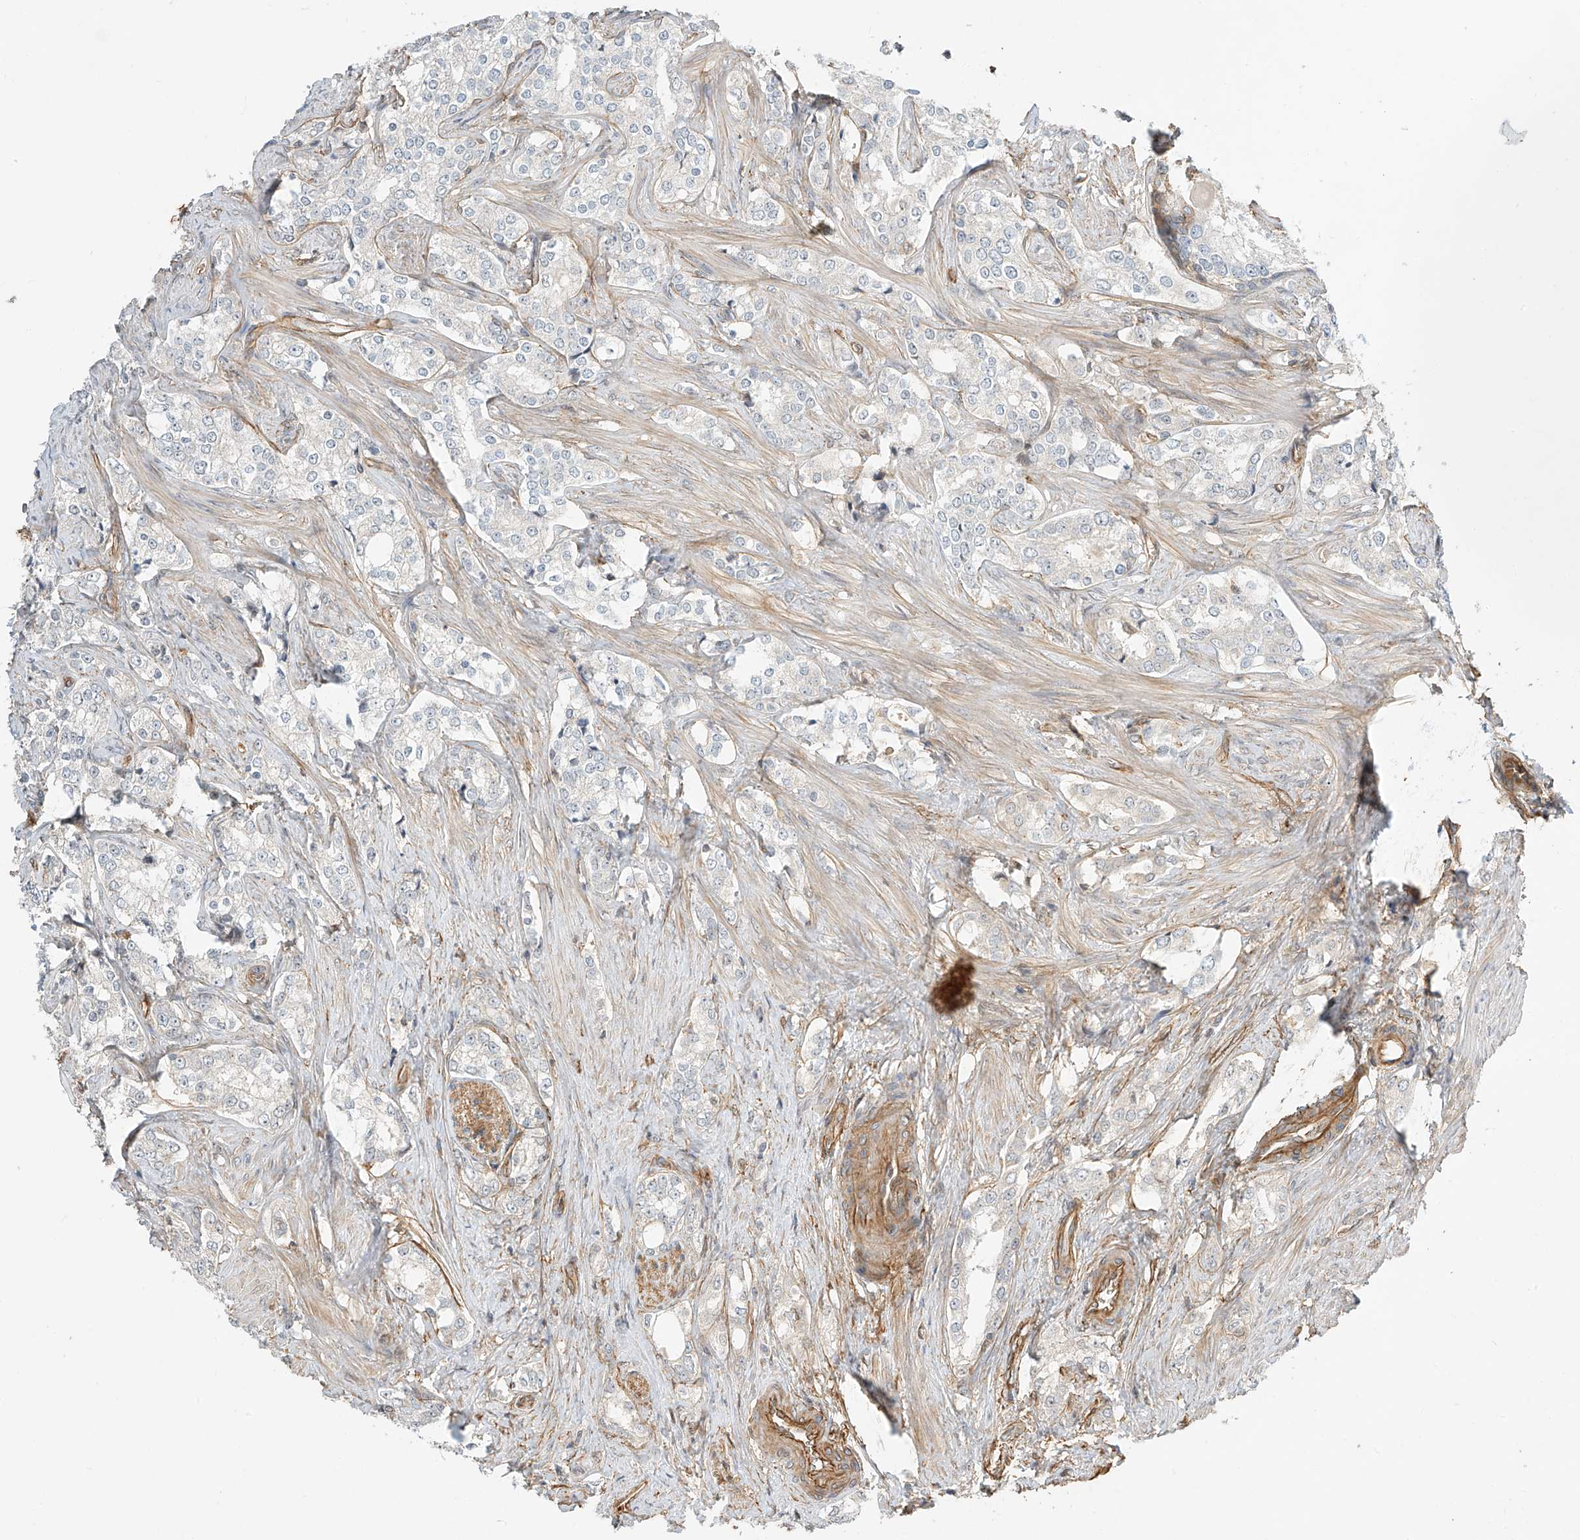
{"staining": {"intensity": "negative", "quantity": "none", "location": "none"}, "tissue": "prostate cancer", "cell_type": "Tumor cells", "image_type": "cancer", "snomed": [{"axis": "morphology", "description": "Adenocarcinoma, High grade"}, {"axis": "topography", "description": "Prostate"}], "caption": "This is an IHC photomicrograph of human prostate adenocarcinoma (high-grade). There is no expression in tumor cells.", "gene": "CSMD3", "patient": {"sex": "male", "age": 66}}